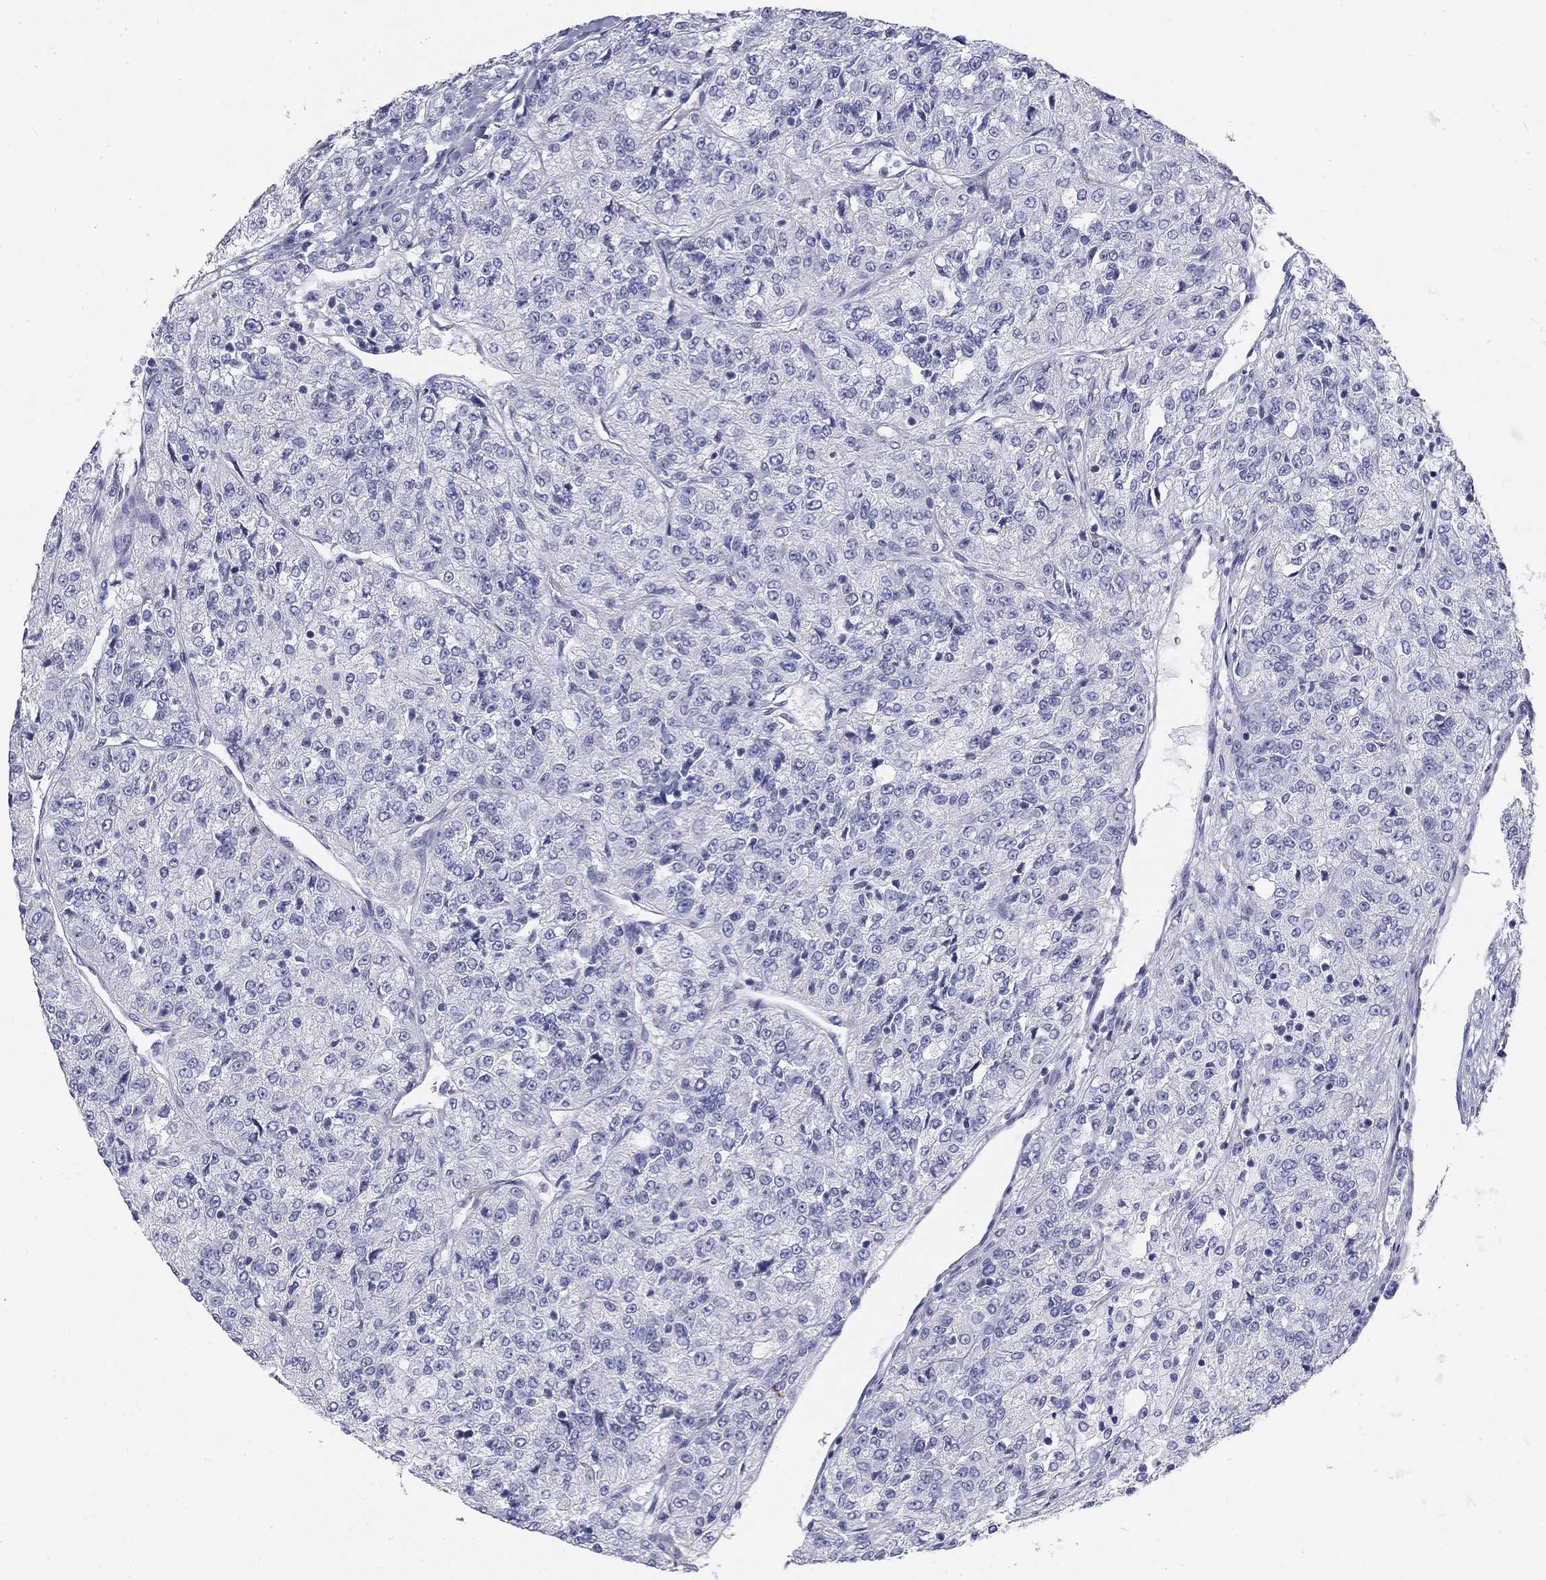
{"staining": {"intensity": "negative", "quantity": "none", "location": "none"}, "tissue": "renal cancer", "cell_type": "Tumor cells", "image_type": "cancer", "snomed": [{"axis": "morphology", "description": "Adenocarcinoma, NOS"}, {"axis": "topography", "description": "Kidney"}], "caption": "Renal cancer was stained to show a protein in brown. There is no significant expression in tumor cells.", "gene": "GALNTL5", "patient": {"sex": "female", "age": 63}}